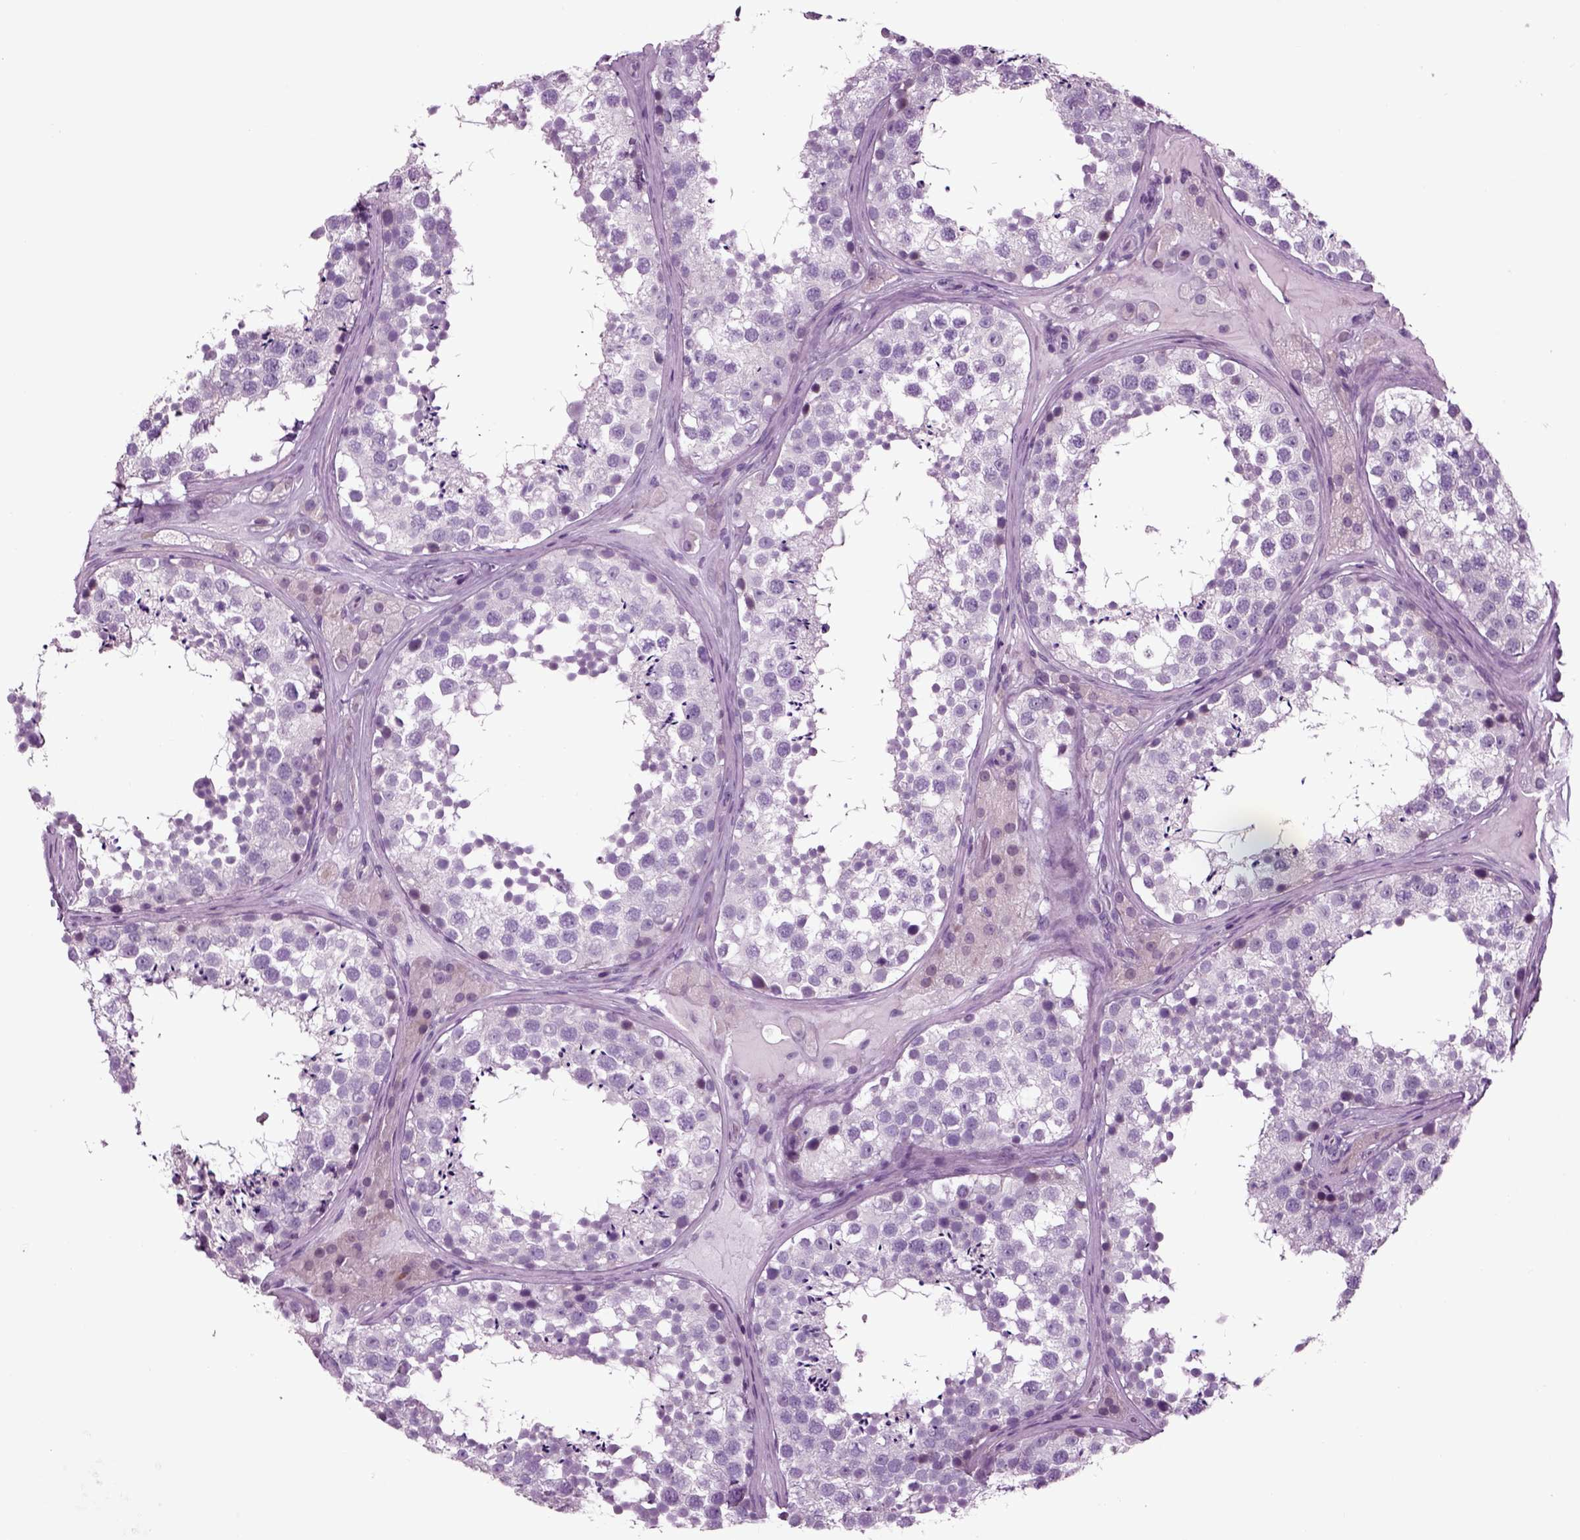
{"staining": {"intensity": "negative", "quantity": "none", "location": "none"}, "tissue": "testis", "cell_type": "Cells in seminiferous ducts", "image_type": "normal", "snomed": [{"axis": "morphology", "description": "Normal tissue, NOS"}, {"axis": "topography", "description": "Testis"}], "caption": "This is an immunohistochemistry micrograph of normal human testis. There is no expression in cells in seminiferous ducts.", "gene": "ARHGAP11A", "patient": {"sex": "male", "age": 41}}